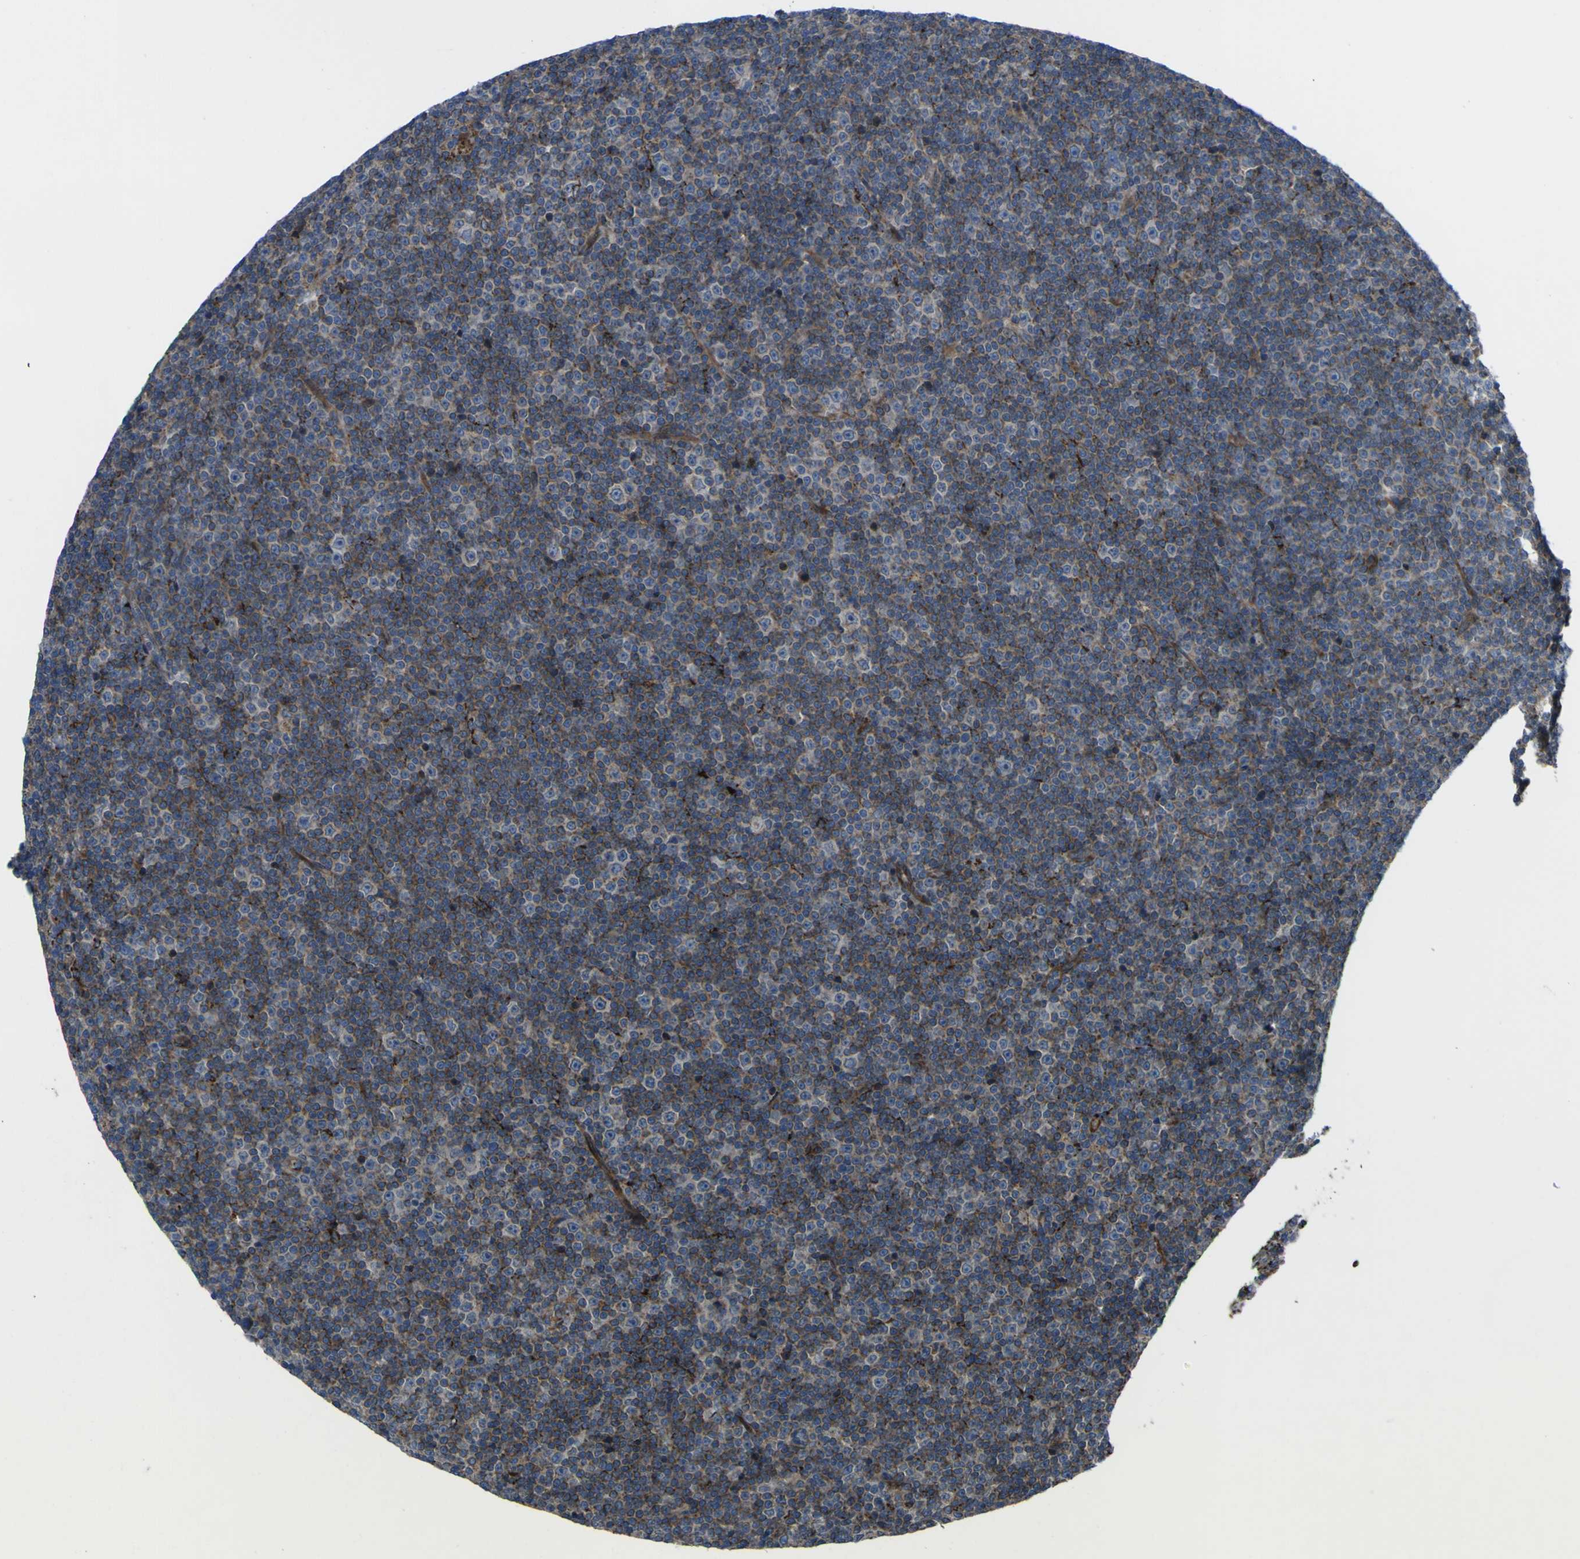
{"staining": {"intensity": "moderate", "quantity": "<25%", "location": "cytoplasmic/membranous"}, "tissue": "lymphoma", "cell_type": "Tumor cells", "image_type": "cancer", "snomed": [{"axis": "morphology", "description": "Malignant lymphoma, non-Hodgkin's type, Low grade"}, {"axis": "topography", "description": "Lymph node"}], "caption": "Immunohistochemistry of human lymphoma exhibits low levels of moderate cytoplasmic/membranous positivity in approximately <25% of tumor cells.", "gene": "GPLD1", "patient": {"sex": "female", "age": 67}}